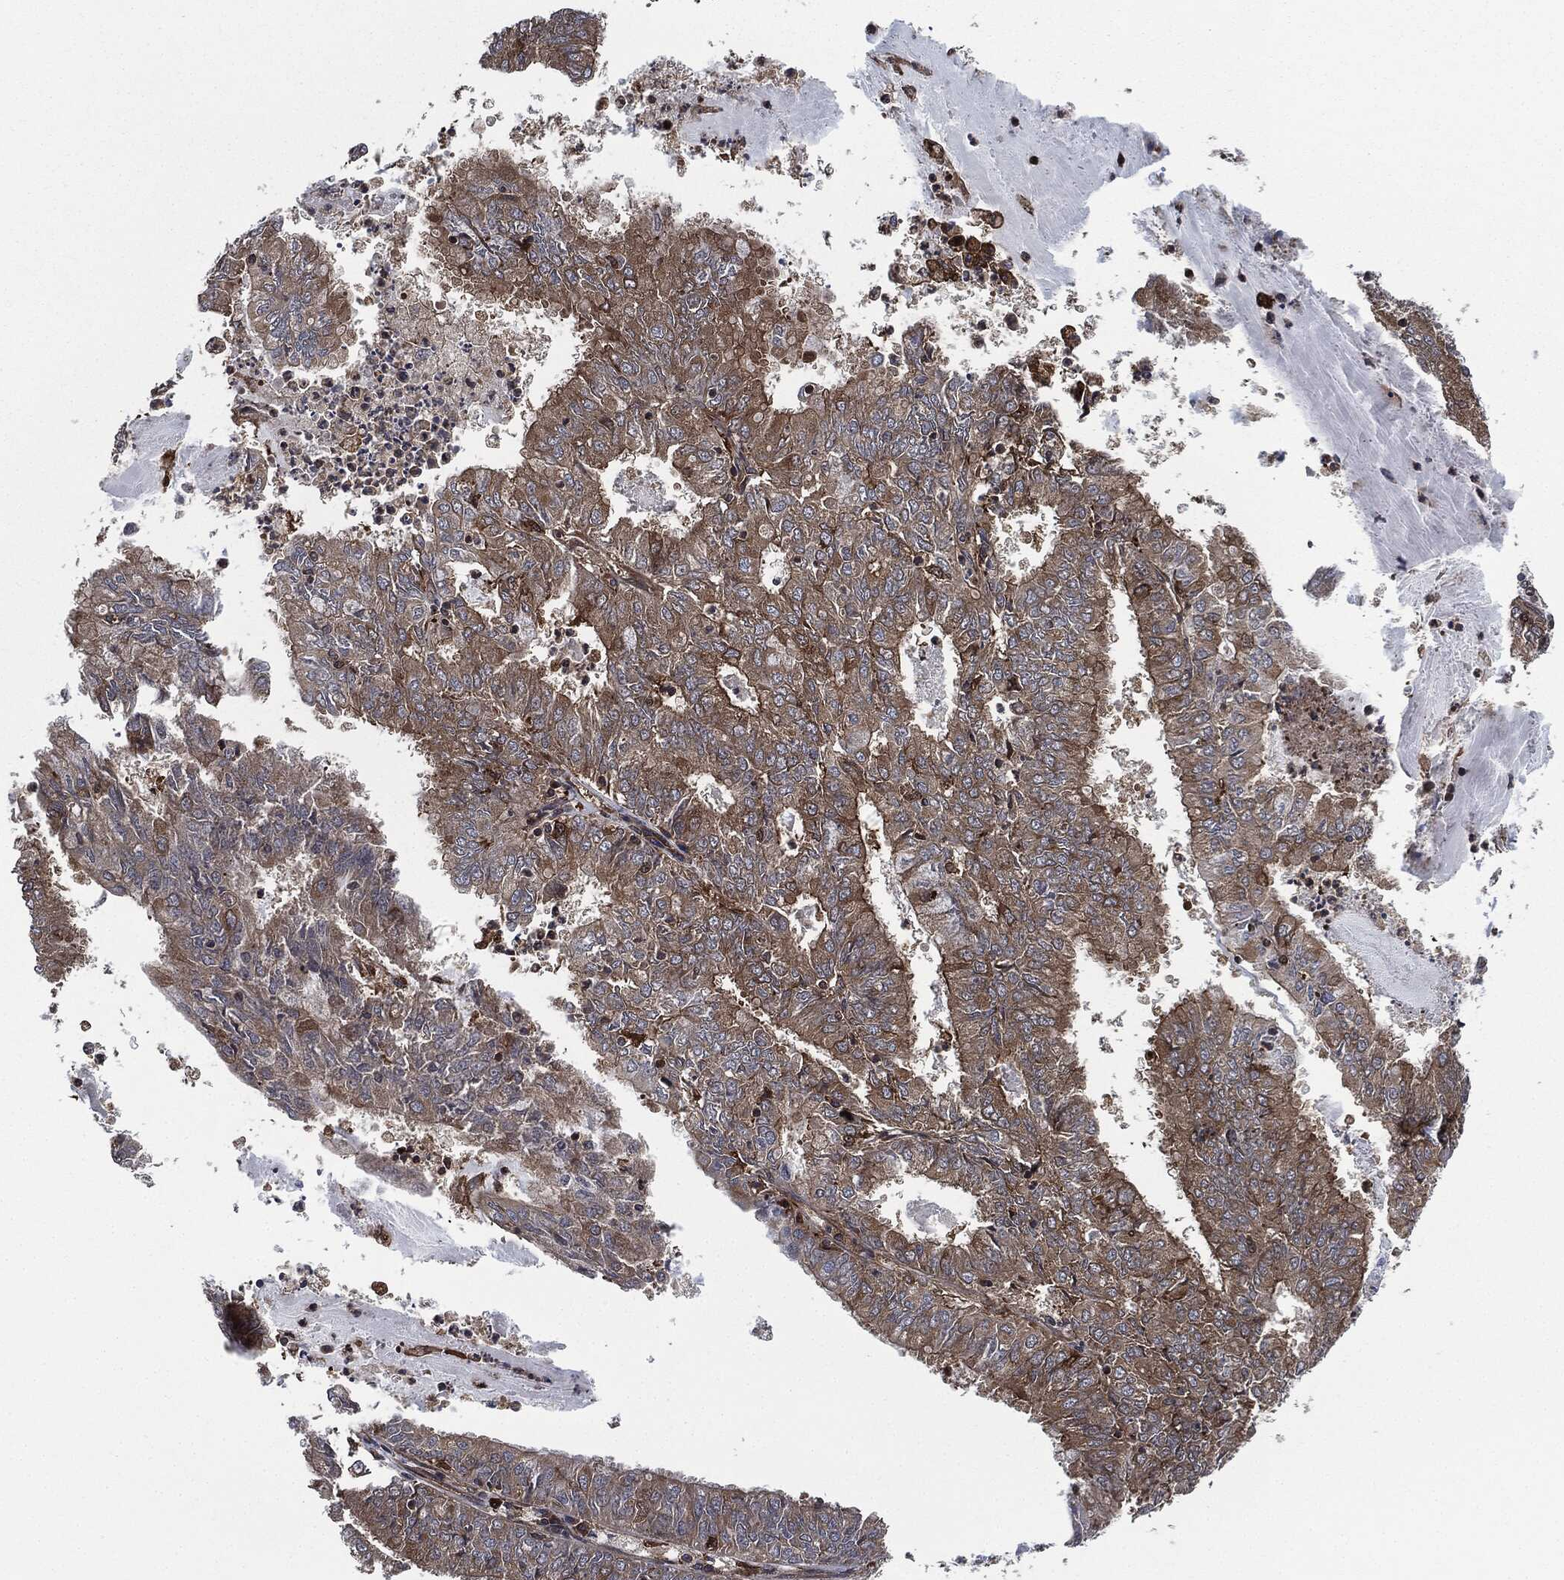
{"staining": {"intensity": "moderate", "quantity": ">75%", "location": "cytoplasmic/membranous"}, "tissue": "endometrial cancer", "cell_type": "Tumor cells", "image_type": "cancer", "snomed": [{"axis": "morphology", "description": "Adenocarcinoma, NOS"}, {"axis": "topography", "description": "Endometrium"}], "caption": "Adenocarcinoma (endometrial) was stained to show a protein in brown. There is medium levels of moderate cytoplasmic/membranous staining in about >75% of tumor cells.", "gene": "RAP1GDS1", "patient": {"sex": "female", "age": 57}}